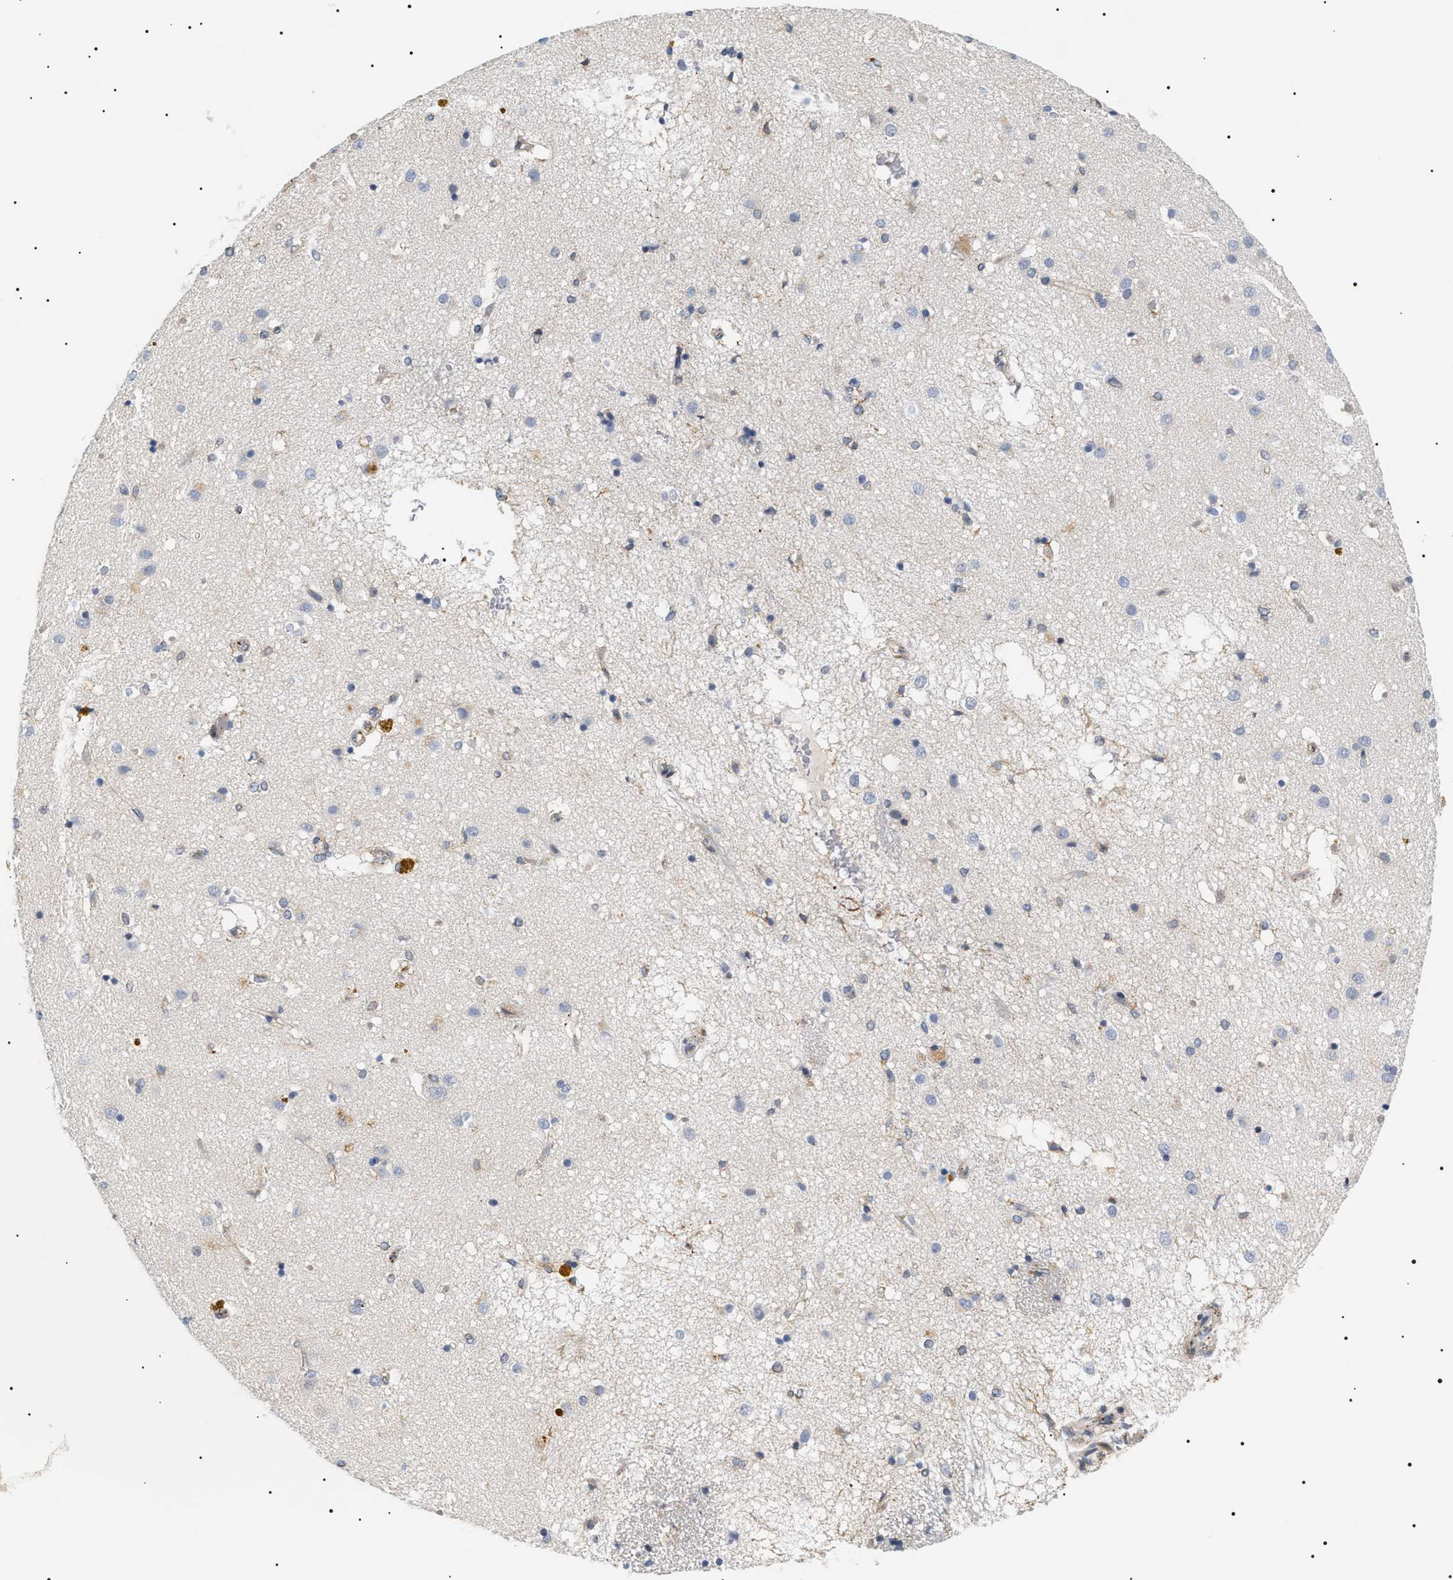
{"staining": {"intensity": "negative", "quantity": "none", "location": "none"}, "tissue": "caudate", "cell_type": "Glial cells", "image_type": "normal", "snomed": [{"axis": "morphology", "description": "Normal tissue, NOS"}, {"axis": "topography", "description": "Lateral ventricle wall"}], "caption": "A photomicrograph of human caudate is negative for staining in glial cells. (DAB IHC with hematoxylin counter stain).", "gene": "HSD17B11", "patient": {"sex": "male", "age": 70}}